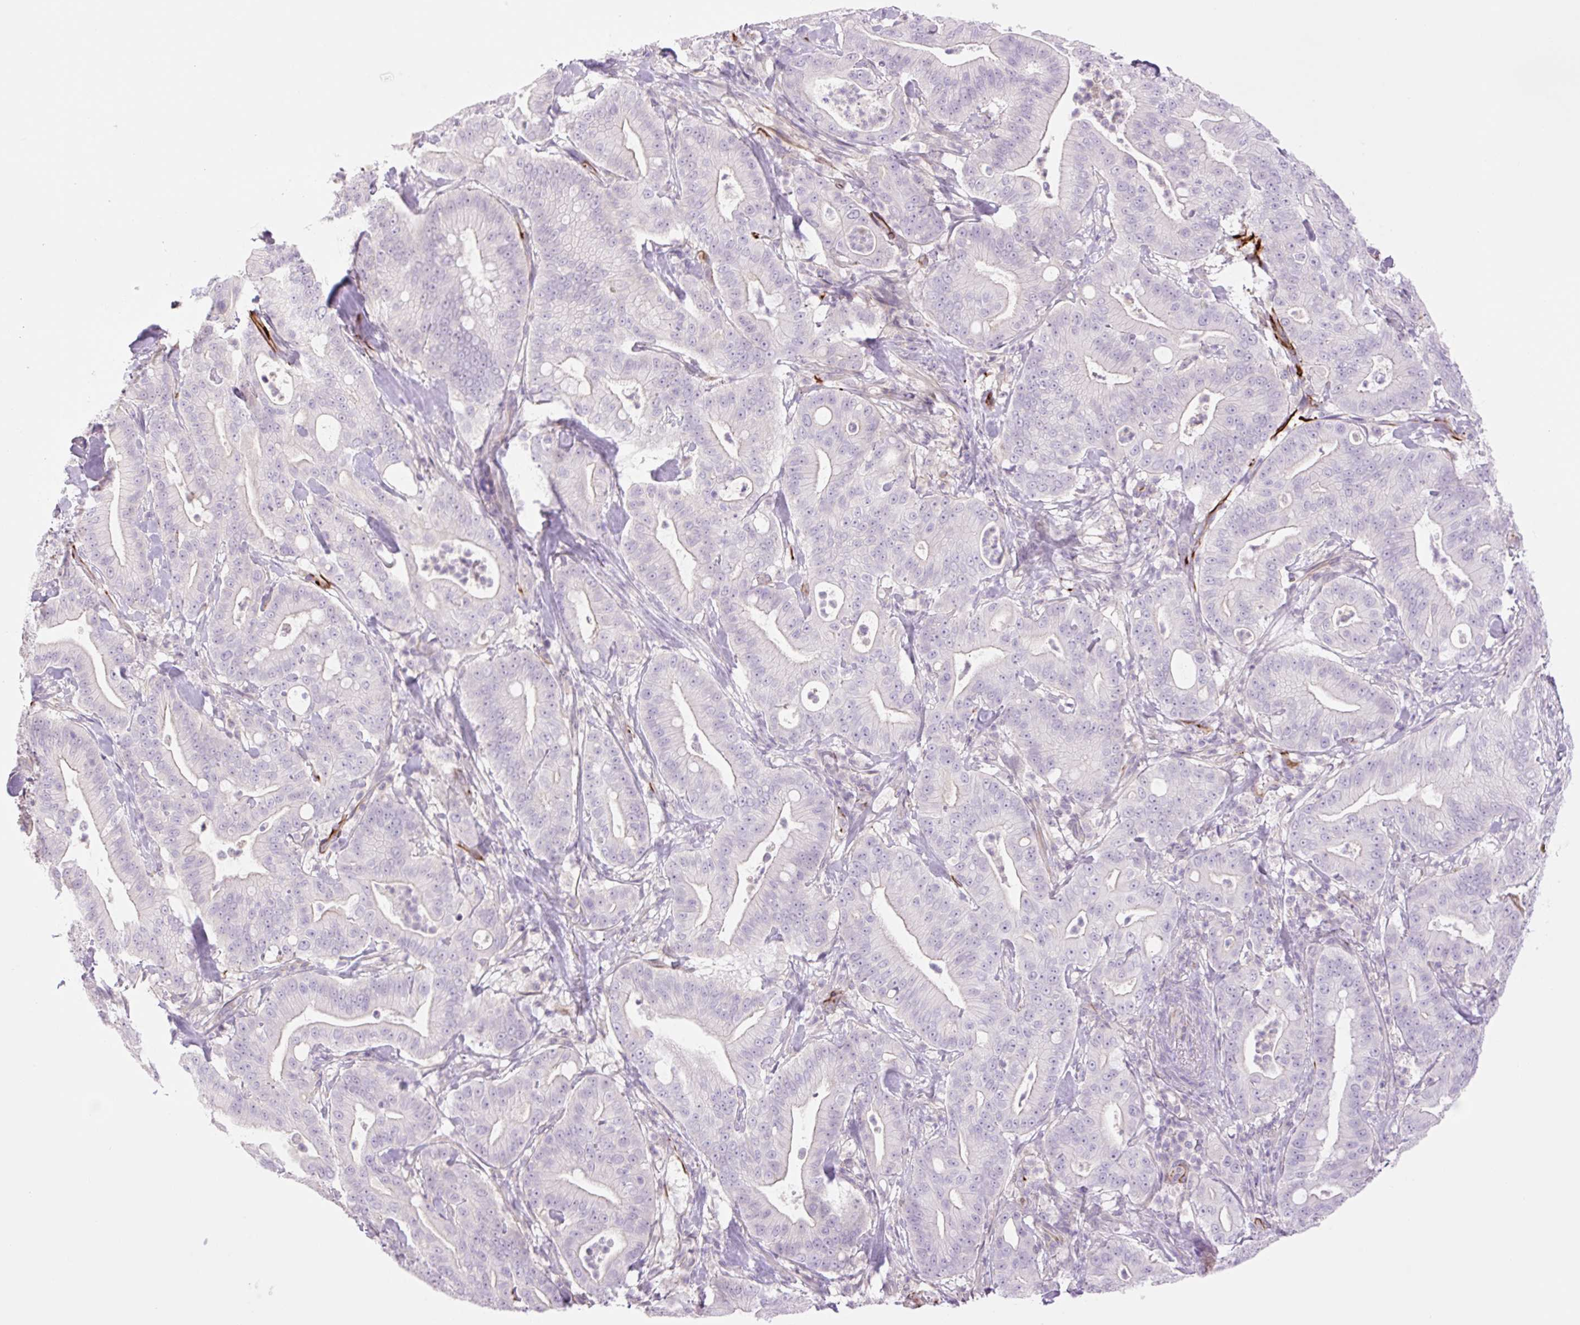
{"staining": {"intensity": "negative", "quantity": "none", "location": "none"}, "tissue": "pancreatic cancer", "cell_type": "Tumor cells", "image_type": "cancer", "snomed": [{"axis": "morphology", "description": "Adenocarcinoma, NOS"}, {"axis": "topography", "description": "Pancreas"}], "caption": "DAB immunohistochemical staining of human pancreatic adenocarcinoma demonstrates no significant positivity in tumor cells. The staining was performed using DAB (3,3'-diaminobenzidine) to visualize the protein expression in brown, while the nuclei were stained in blue with hematoxylin (Magnification: 20x).", "gene": "ZFYVE21", "patient": {"sex": "male", "age": 71}}